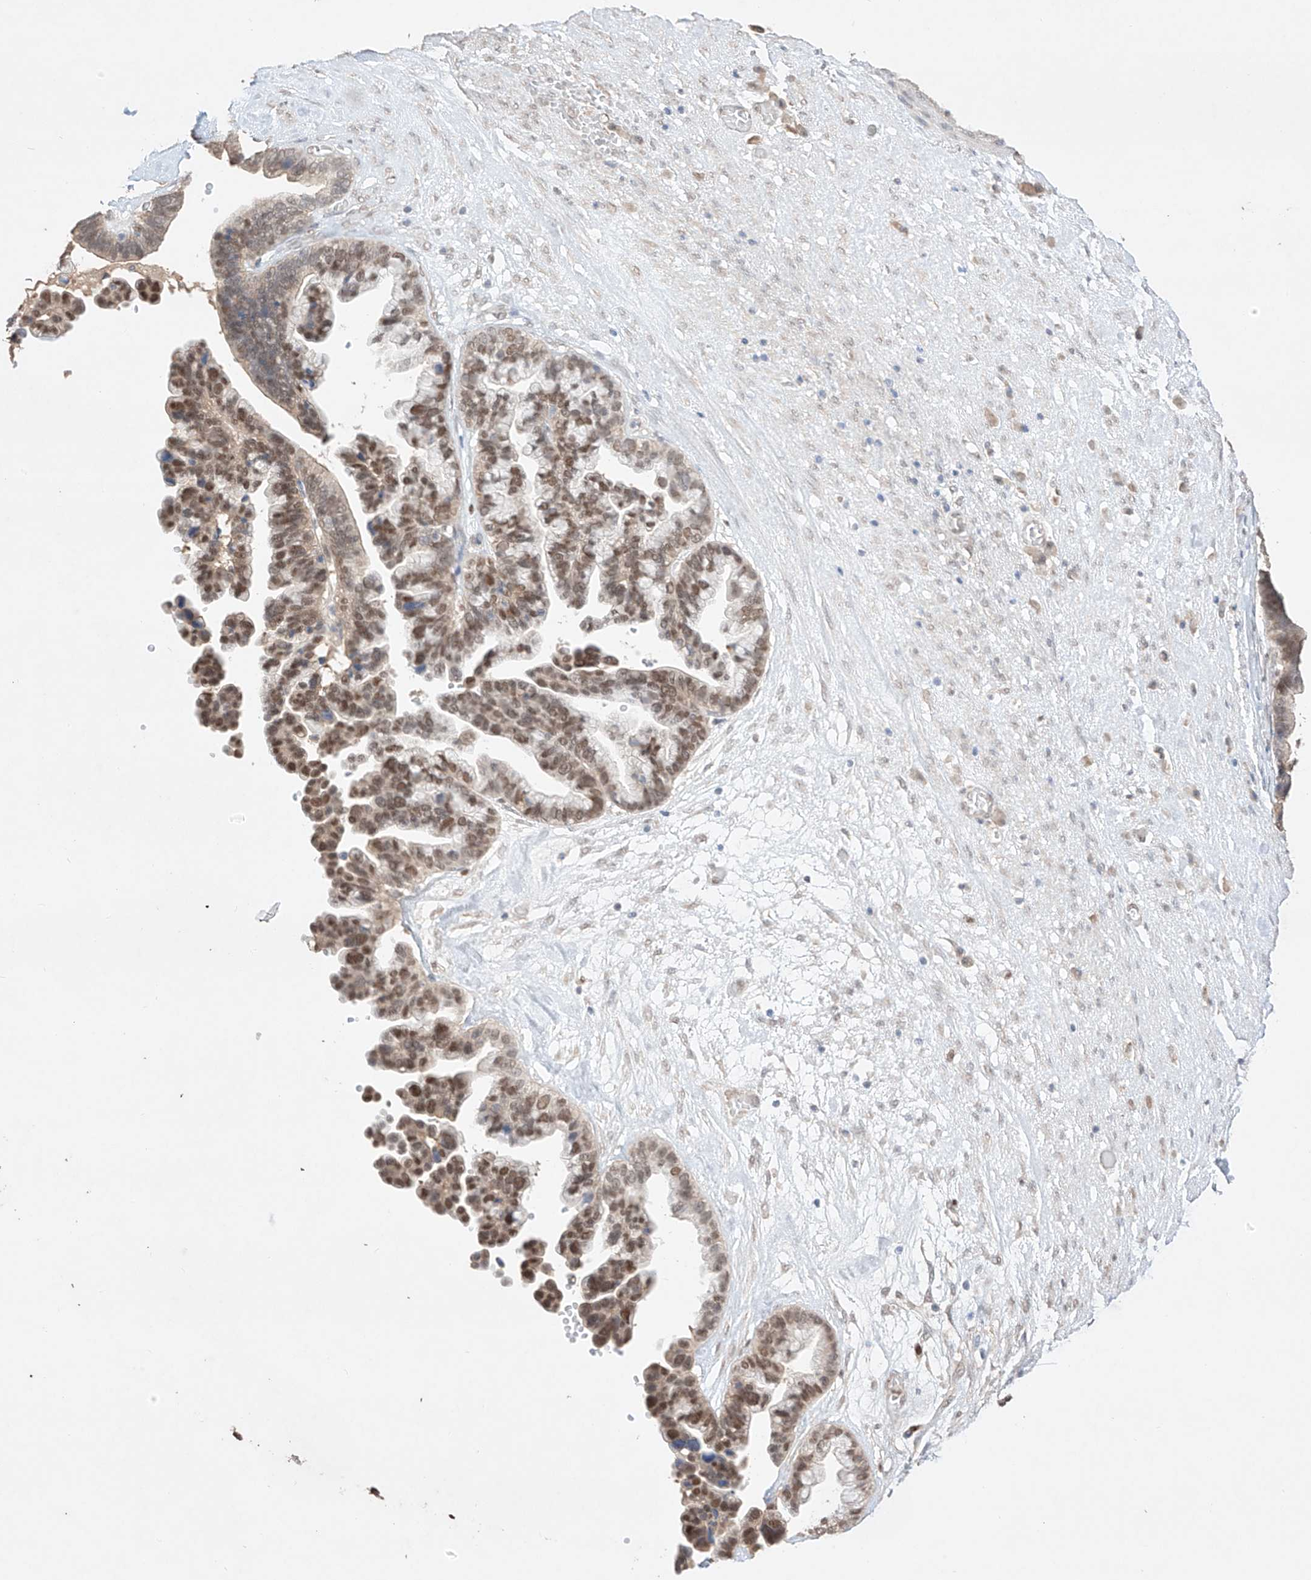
{"staining": {"intensity": "moderate", "quantity": ">75%", "location": "nuclear"}, "tissue": "ovarian cancer", "cell_type": "Tumor cells", "image_type": "cancer", "snomed": [{"axis": "morphology", "description": "Cystadenocarcinoma, serous, NOS"}, {"axis": "topography", "description": "Ovary"}], "caption": "Immunohistochemical staining of human ovarian cancer reveals moderate nuclear protein positivity in approximately >75% of tumor cells.", "gene": "APIP", "patient": {"sex": "female", "age": 56}}